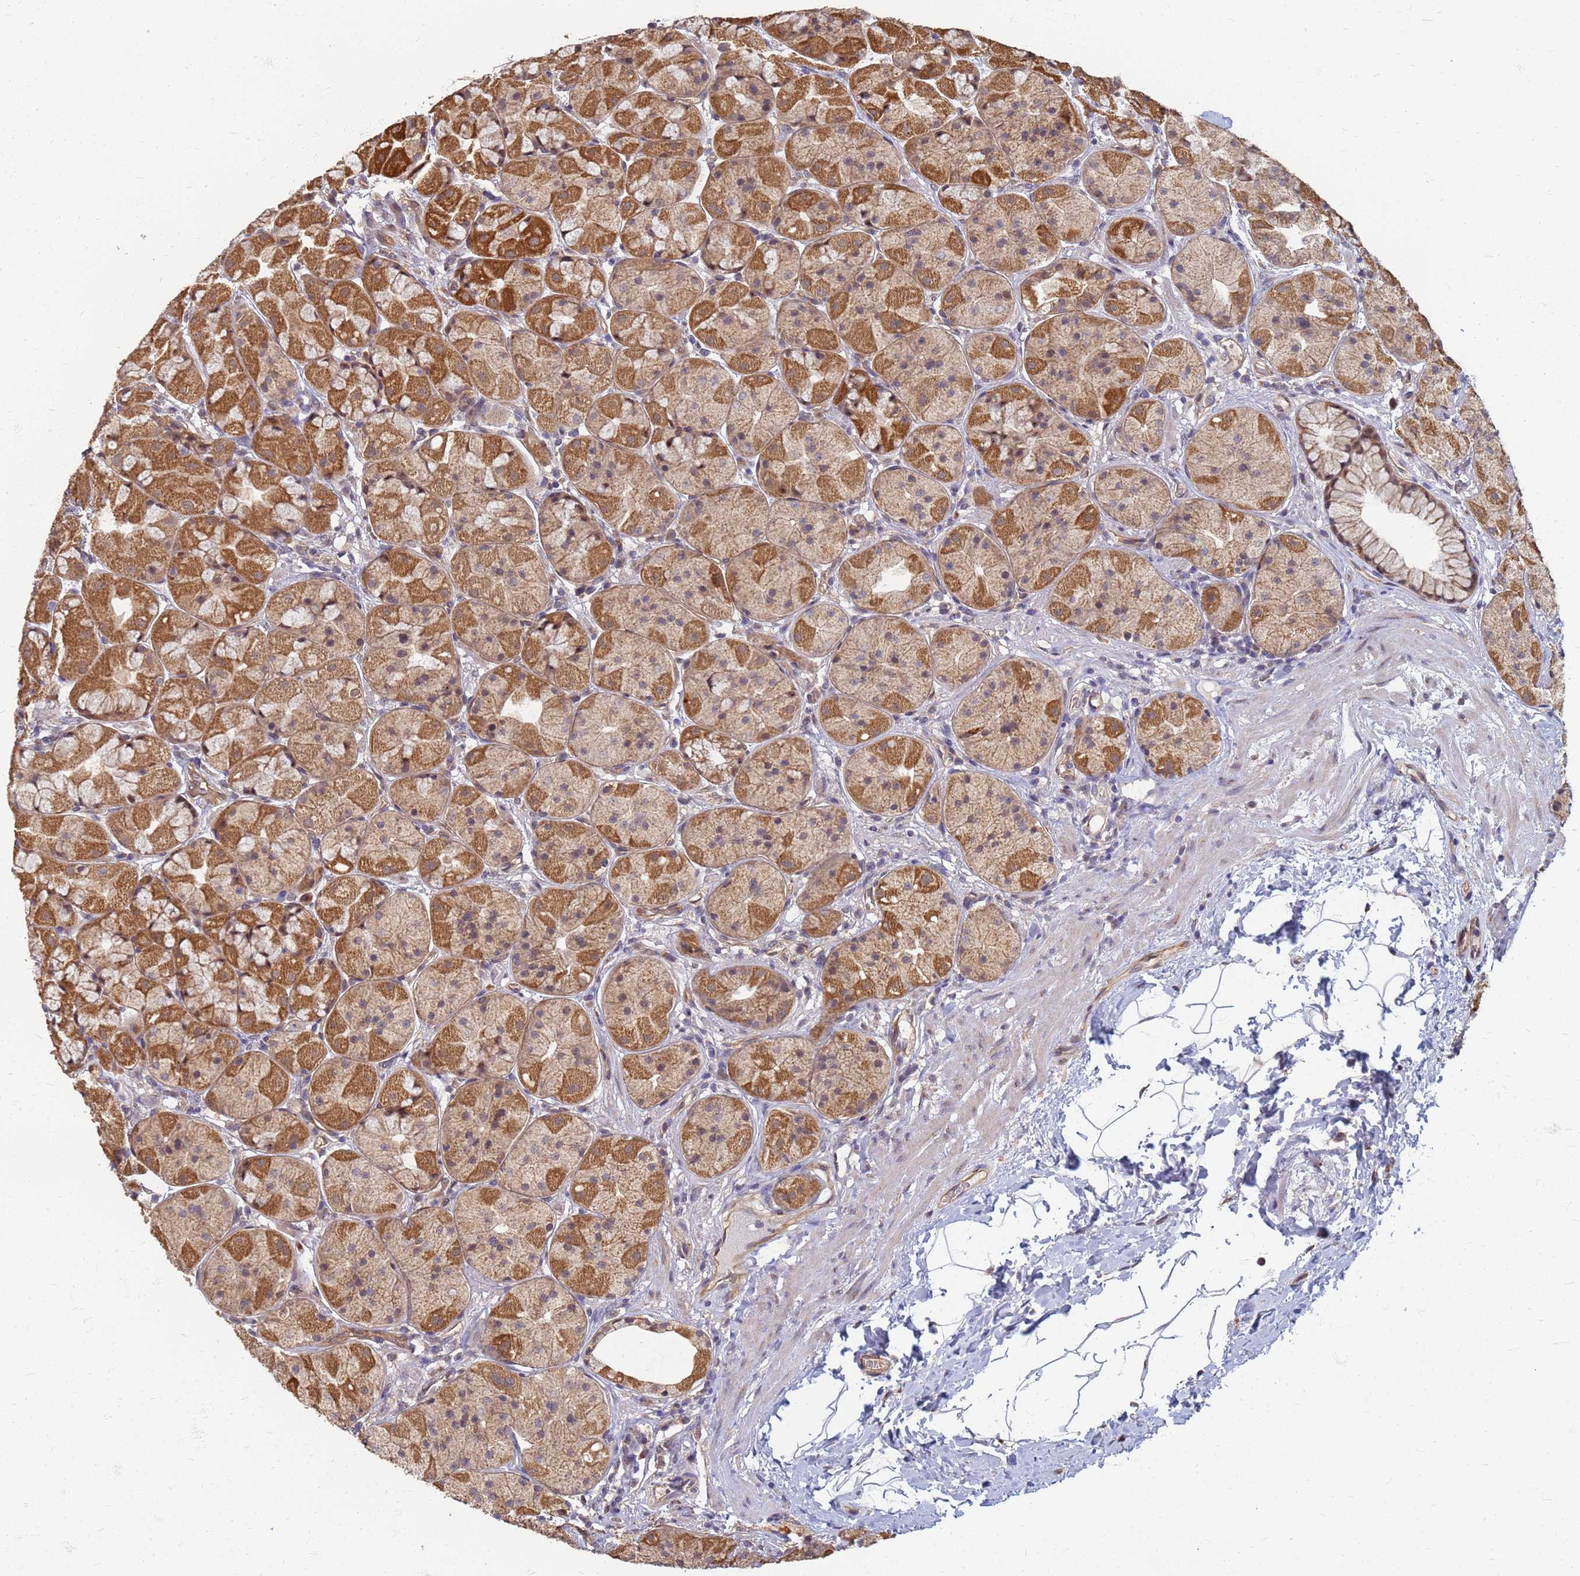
{"staining": {"intensity": "moderate", "quantity": ">75%", "location": "cytoplasmic/membranous,nuclear"}, "tissue": "stomach", "cell_type": "Glandular cells", "image_type": "normal", "snomed": [{"axis": "morphology", "description": "Normal tissue, NOS"}, {"axis": "topography", "description": "Stomach"}], "caption": "The immunohistochemical stain labels moderate cytoplasmic/membranous,nuclear positivity in glandular cells of unremarkable stomach. The staining was performed using DAB (3,3'-diaminobenzidine), with brown indicating positive protein expression. Nuclei are stained blue with hematoxylin.", "gene": "ITGB4", "patient": {"sex": "male", "age": 57}}